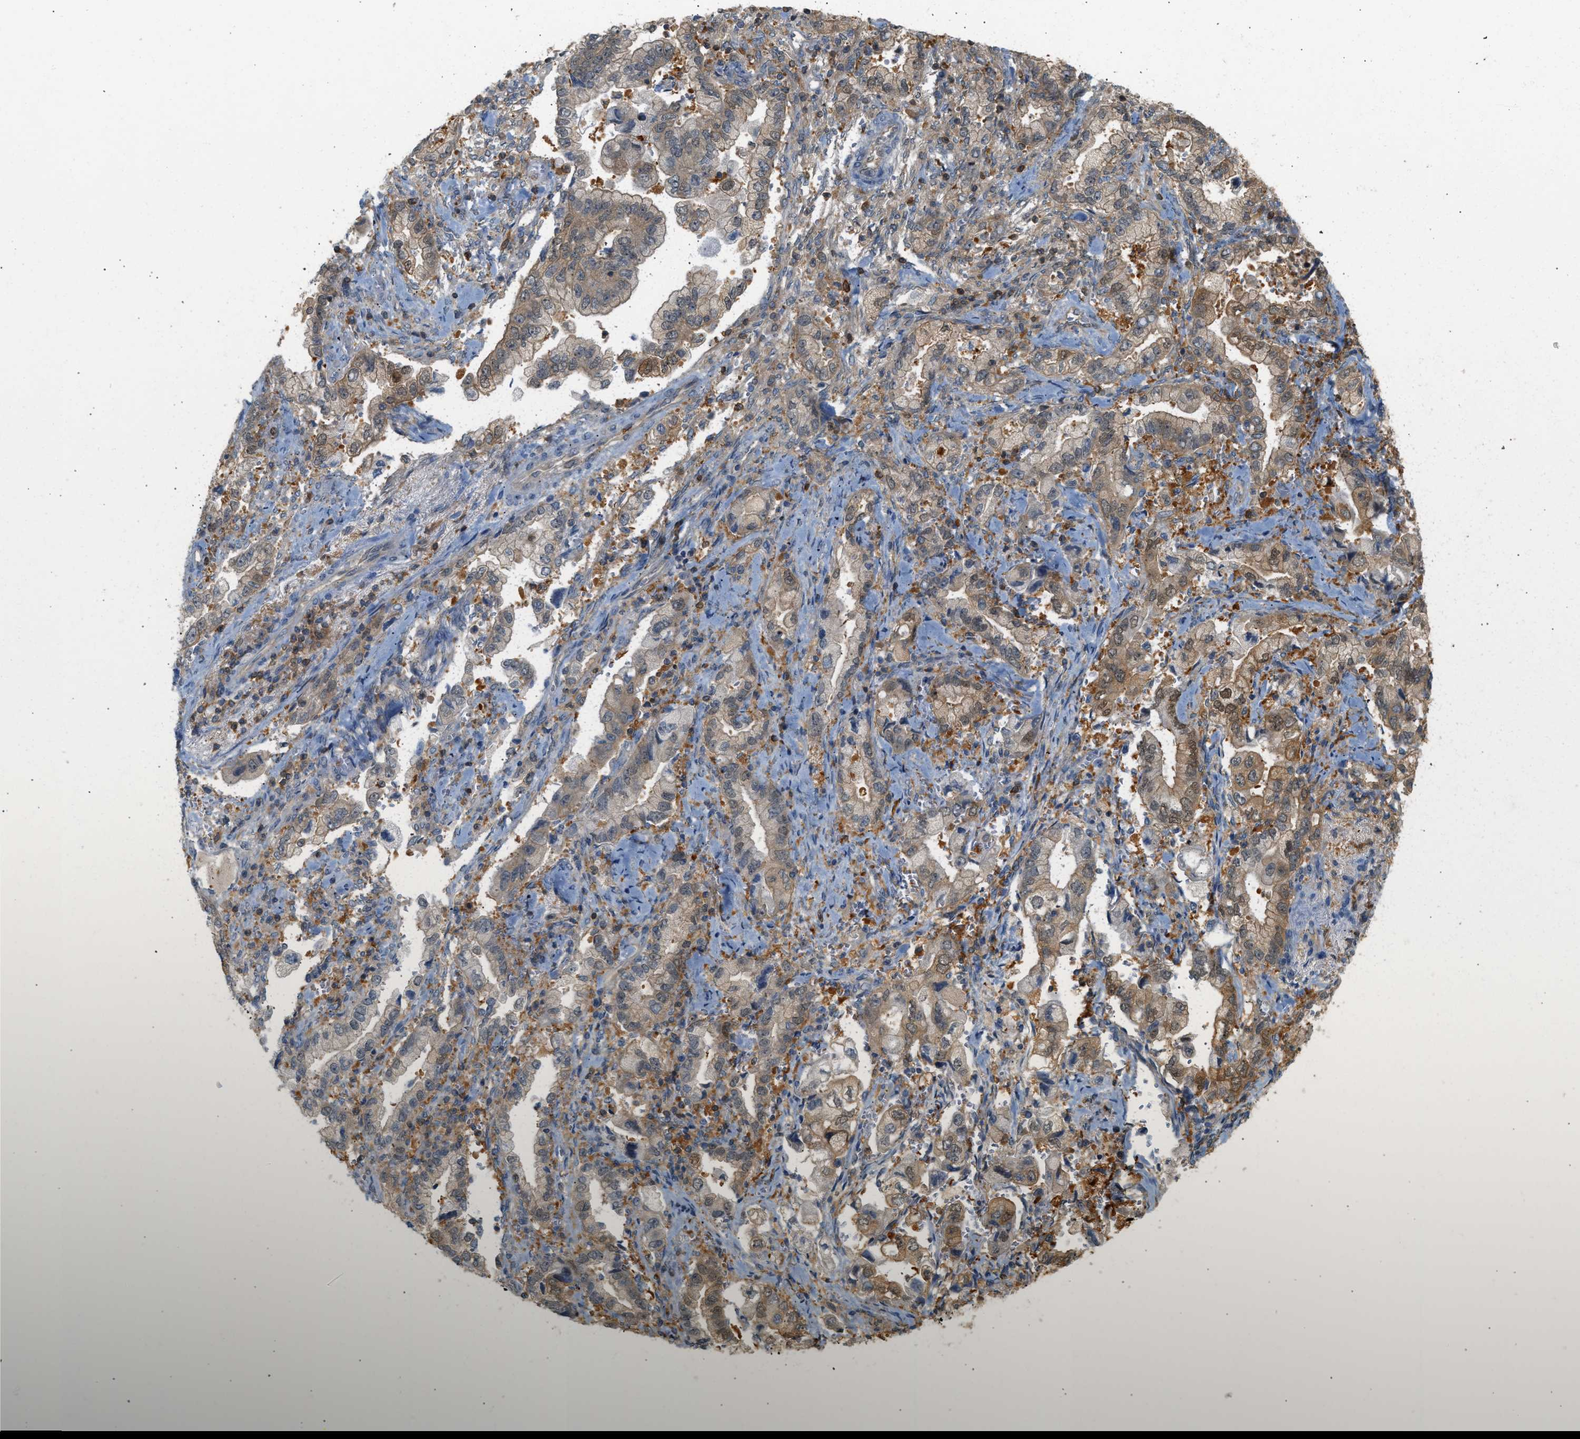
{"staining": {"intensity": "moderate", "quantity": ">75%", "location": "cytoplasmic/membranous"}, "tissue": "stomach cancer", "cell_type": "Tumor cells", "image_type": "cancer", "snomed": [{"axis": "morphology", "description": "Normal tissue, NOS"}, {"axis": "morphology", "description": "Adenocarcinoma, NOS"}, {"axis": "topography", "description": "Stomach"}], "caption": "Human stomach cancer (adenocarcinoma) stained with a brown dye exhibits moderate cytoplasmic/membranous positive positivity in approximately >75% of tumor cells.", "gene": "ENO1", "patient": {"sex": "male", "age": 62}}